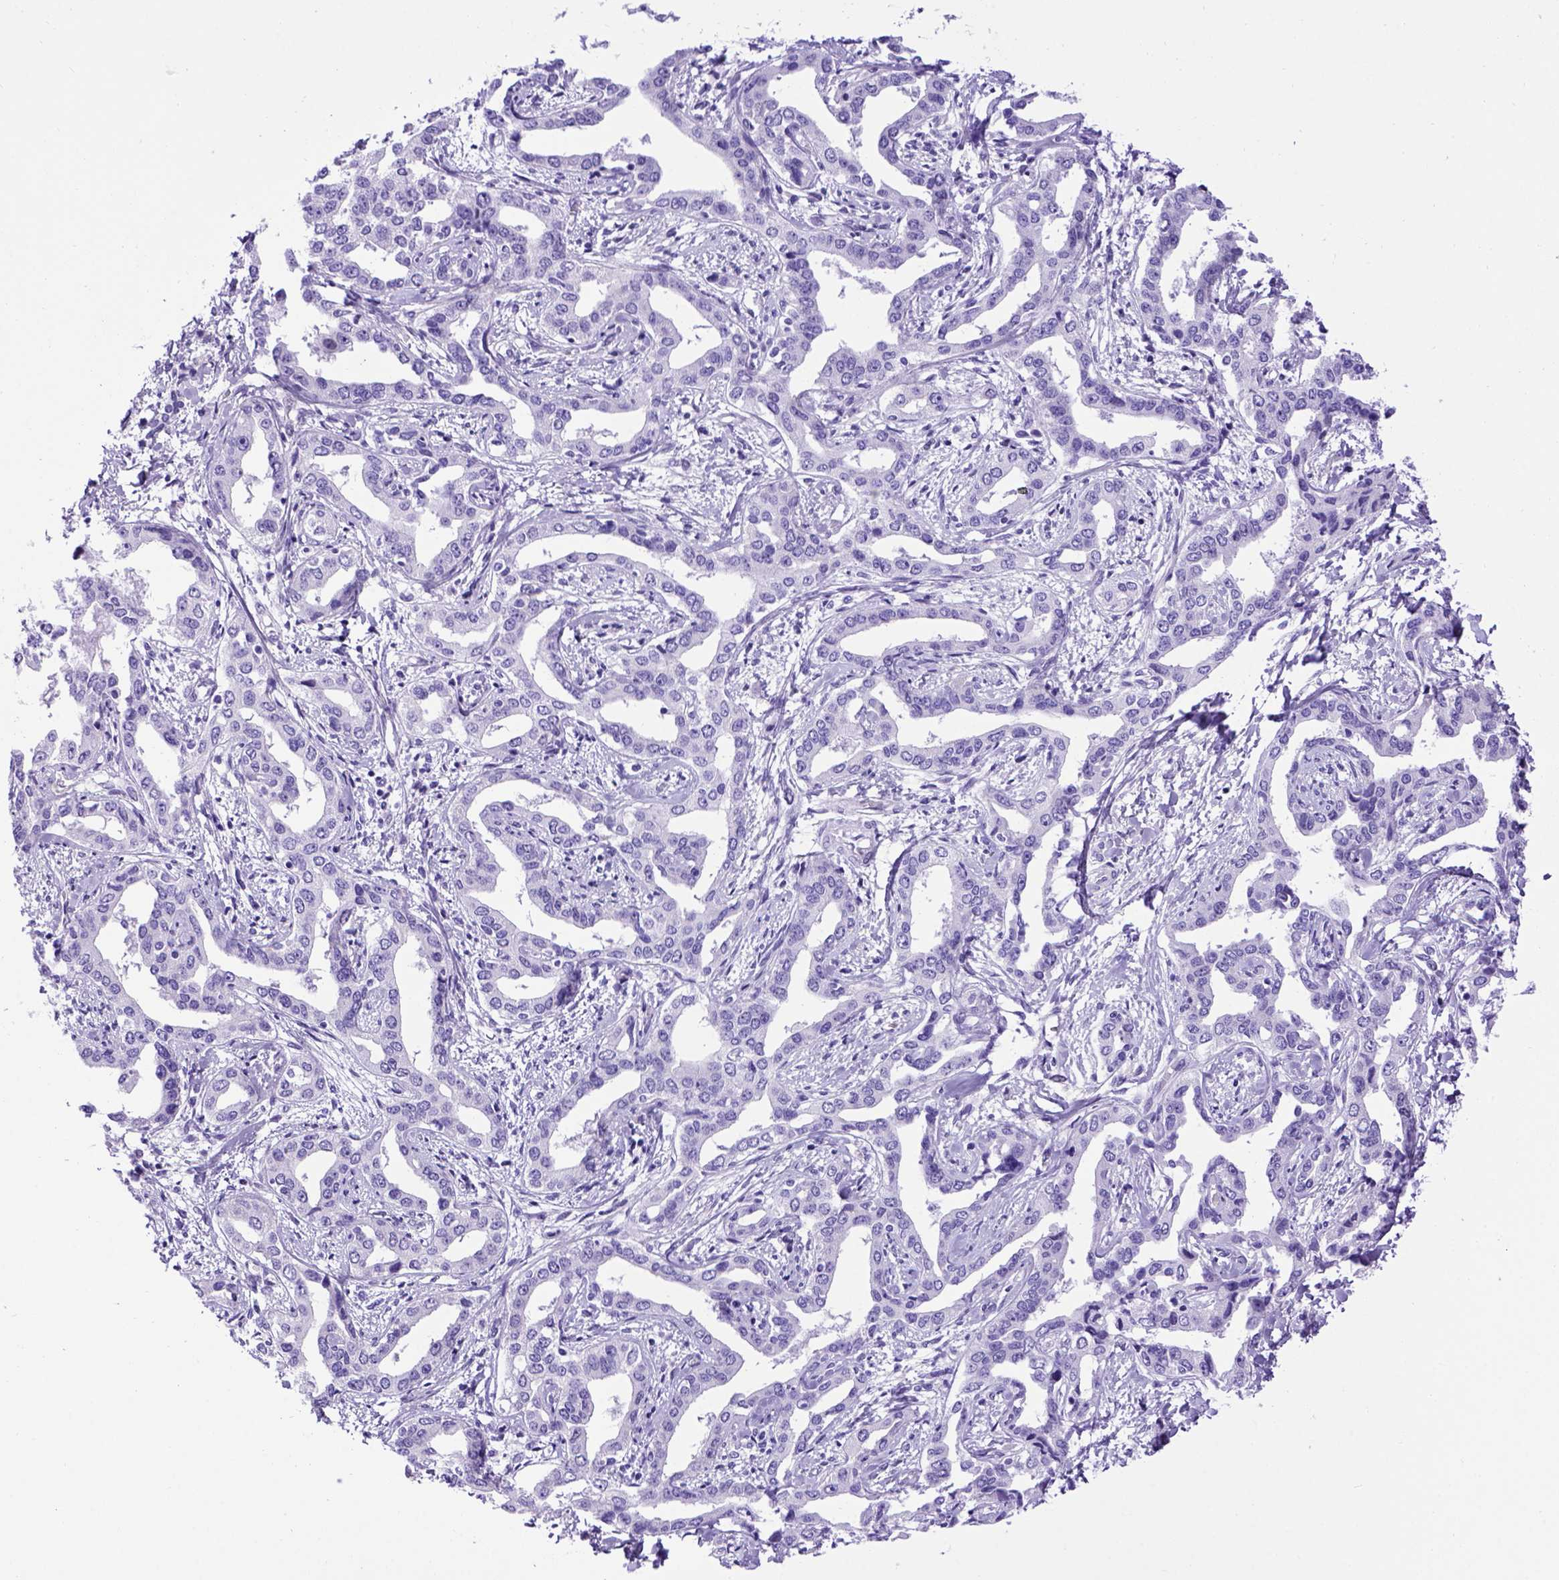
{"staining": {"intensity": "negative", "quantity": "none", "location": "none"}, "tissue": "liver cancer", "cell_type": "Tumor cells", "image_type": "cancer", "snomed": [{"axis": "morphology", "description": "Cholangiocarcinoma"}, {"axis": "topography", "description": "Liver"}], "caption": "Immunohistochemistry (IHC) image of human liver cancer stained for a protein (brown), which shows no staining in tumor cells. The staining is performed using DAB (3,3'-diaminobenzidine) brown chromogen with nuclei counter-stained in using hematoxylin.", "gene": "ADAM12", "patient": {"sex": "male", "age": 59}}